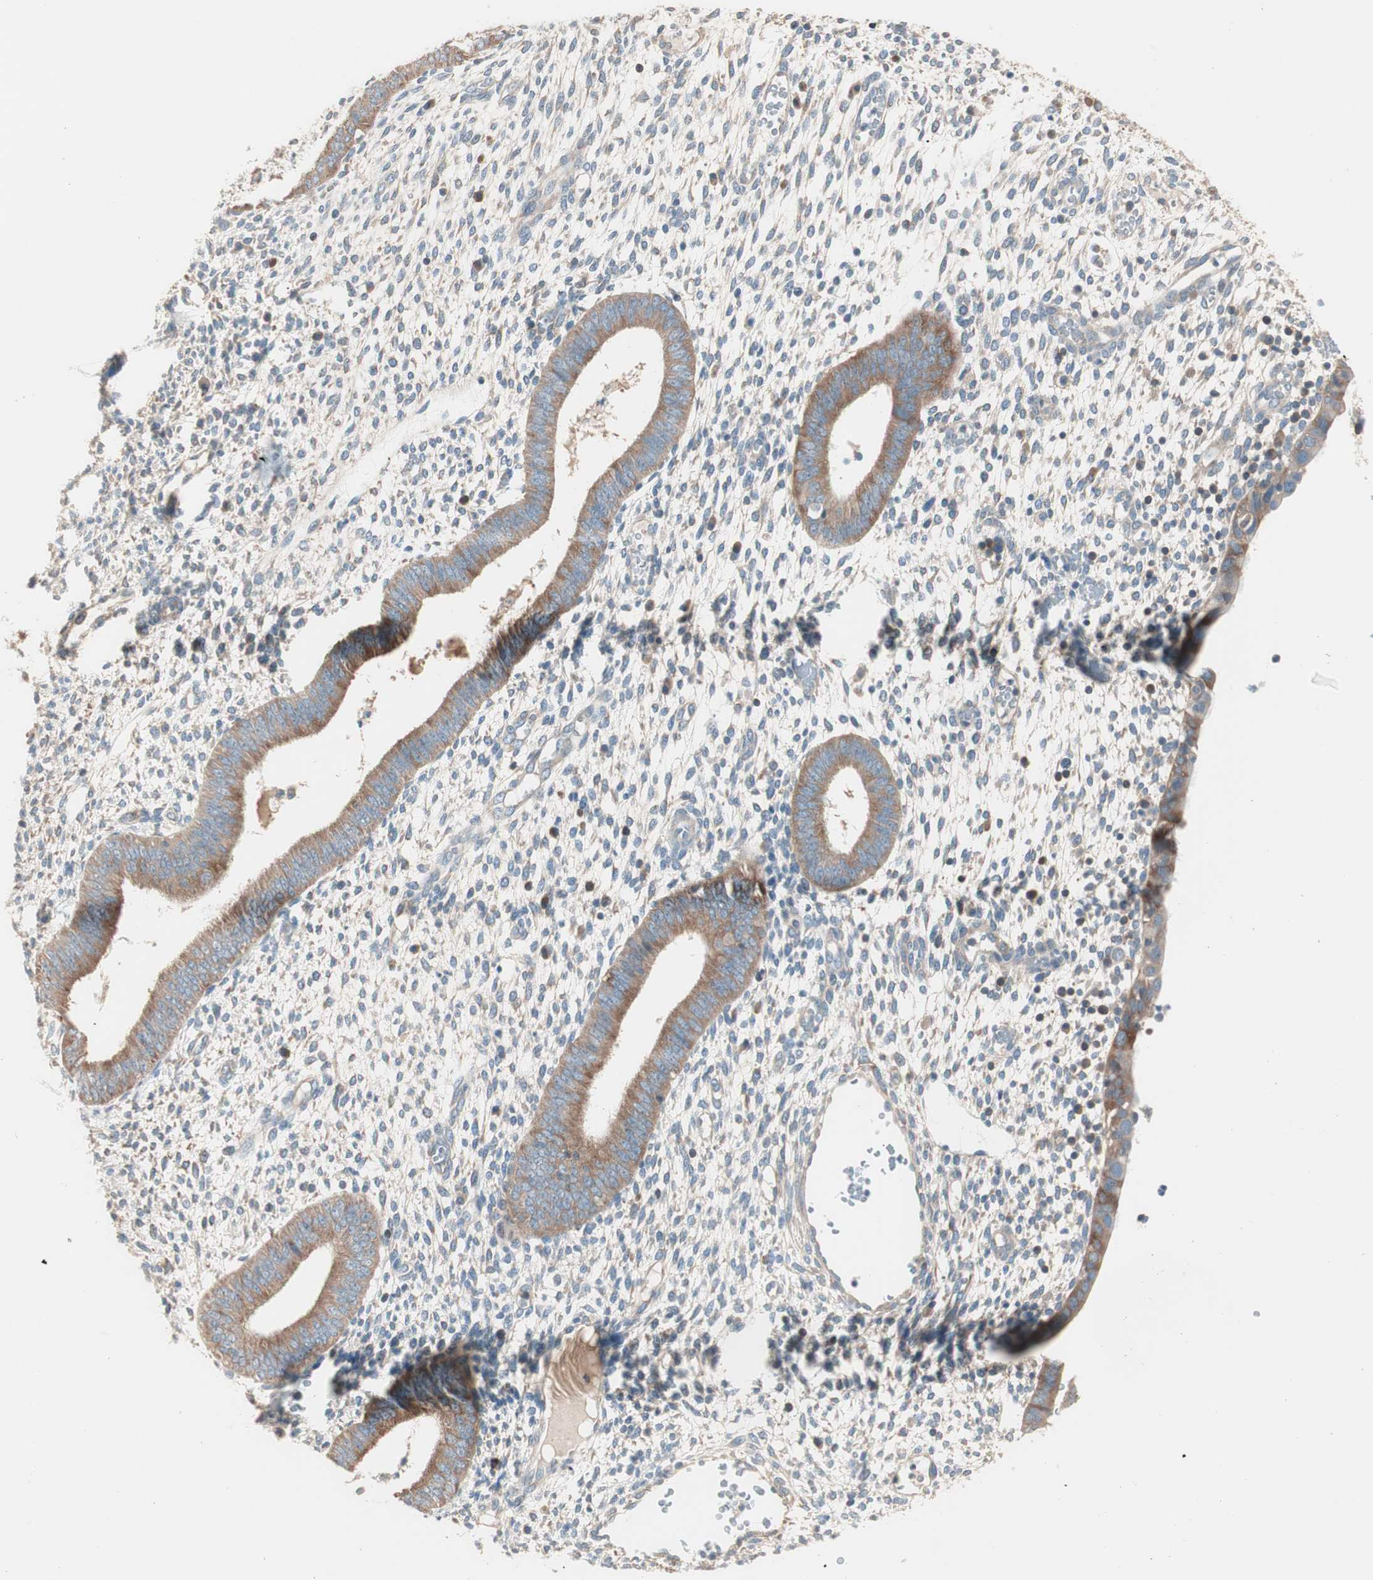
{"staining": {"intensity": "weak", "quantity": "<25%", "location": "cytoplasmic/membranous"}, "tissue": "endometrium", "cell_type": "Cells in endometrial stroma", "image_type": "normal", "snomed": [{"axis": "morphology", "description": "Normal tissue, NOS"}, {"axis": "topography", "description": "Endometrium"}], "caption": "Immunohistochemistry (IHC) micrograph of unremarkable endometrium stained for a protein (brown), which reveals no expression in cells in endometrial stroma. Brightfield microscopy of immunohistochemistry stained with DAB (3,3'-diaminobenzidine) (brown) and hematoxylin (blue), captured at high magnification.", "gene": "RAD54B", "patient": {"sex": "female", "age": 35}}